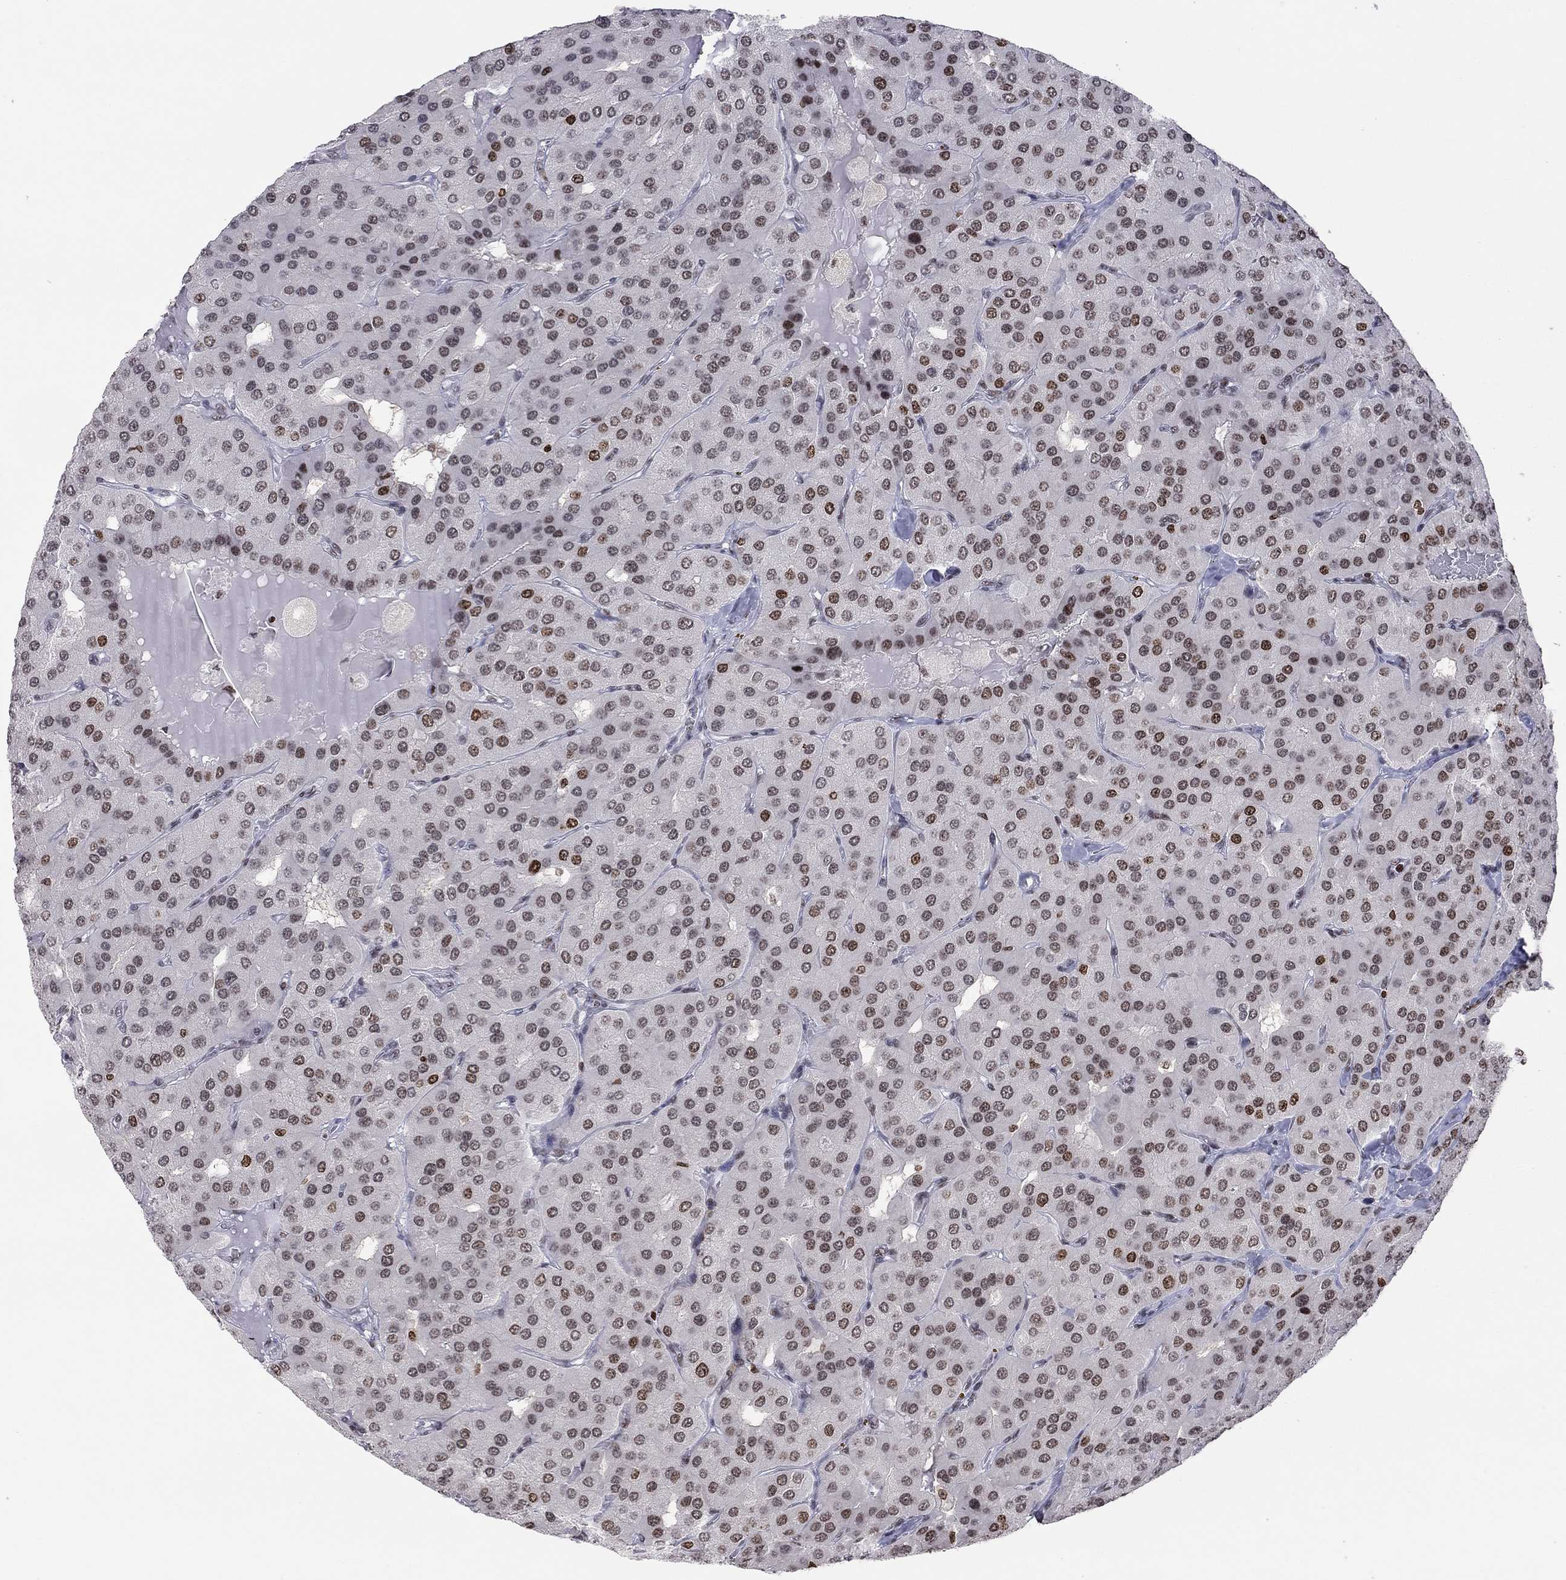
{"staining": {"intensity": "strong", "quantity": "<25%", "location": "nuclear"}, "tissue": "parathyroid gland", "cell_type": "Glandular cells", "image_type": "normal", "snomed": [{"axis": "morphology", "description": "Normal tissue, NOS"}, {"axis": "morphology", "description": "Adenoma, NOS"}, {"axis": "topography", "description": "Parathyroid gland"}], "caption": "Protein staining by immunohistochemistry (IHC) exhibits strong nuclear positivity in about <25% of glandular cells in normal parathyroid gland.", "gene": "H2AX", "patient": {"sex": "female", "age": 86}}